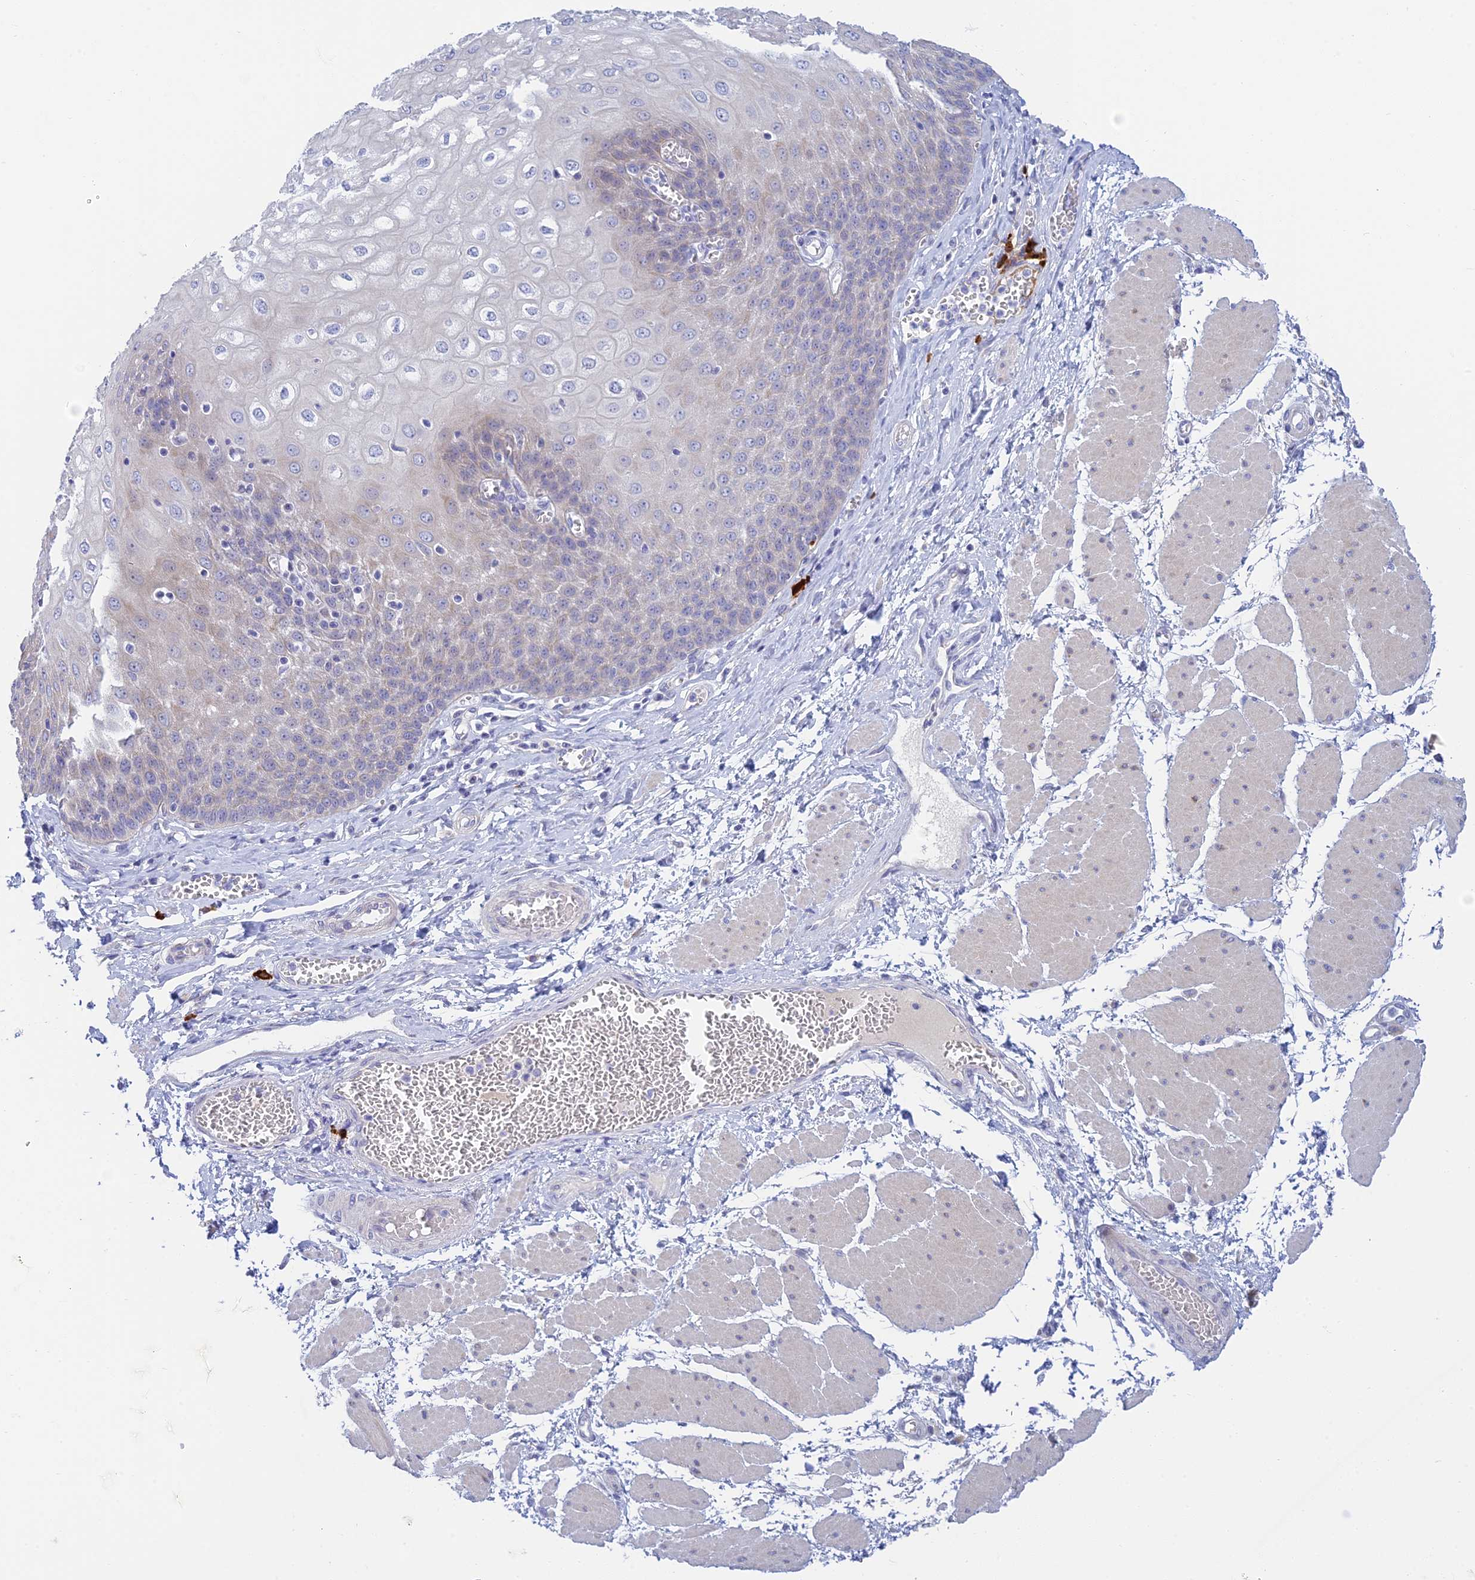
{"staining": {"intensity": "negative", "quantity": "none", "location": "none"}, "tissue": "esophagus", "cell_type": "Squamous epithelial cells", "image_type": "normal", "snomed": [{"axis": "morphology", "description": "Normal tissue, NOS"}, {"axis": "topography", "description": "Esophagus"}], "caption": "The photomicrograph displays no significant staining in squamous epithelial cells of esophagus.", "gene": "CEP152", "patient": {"sex": "male", "age": 60}}